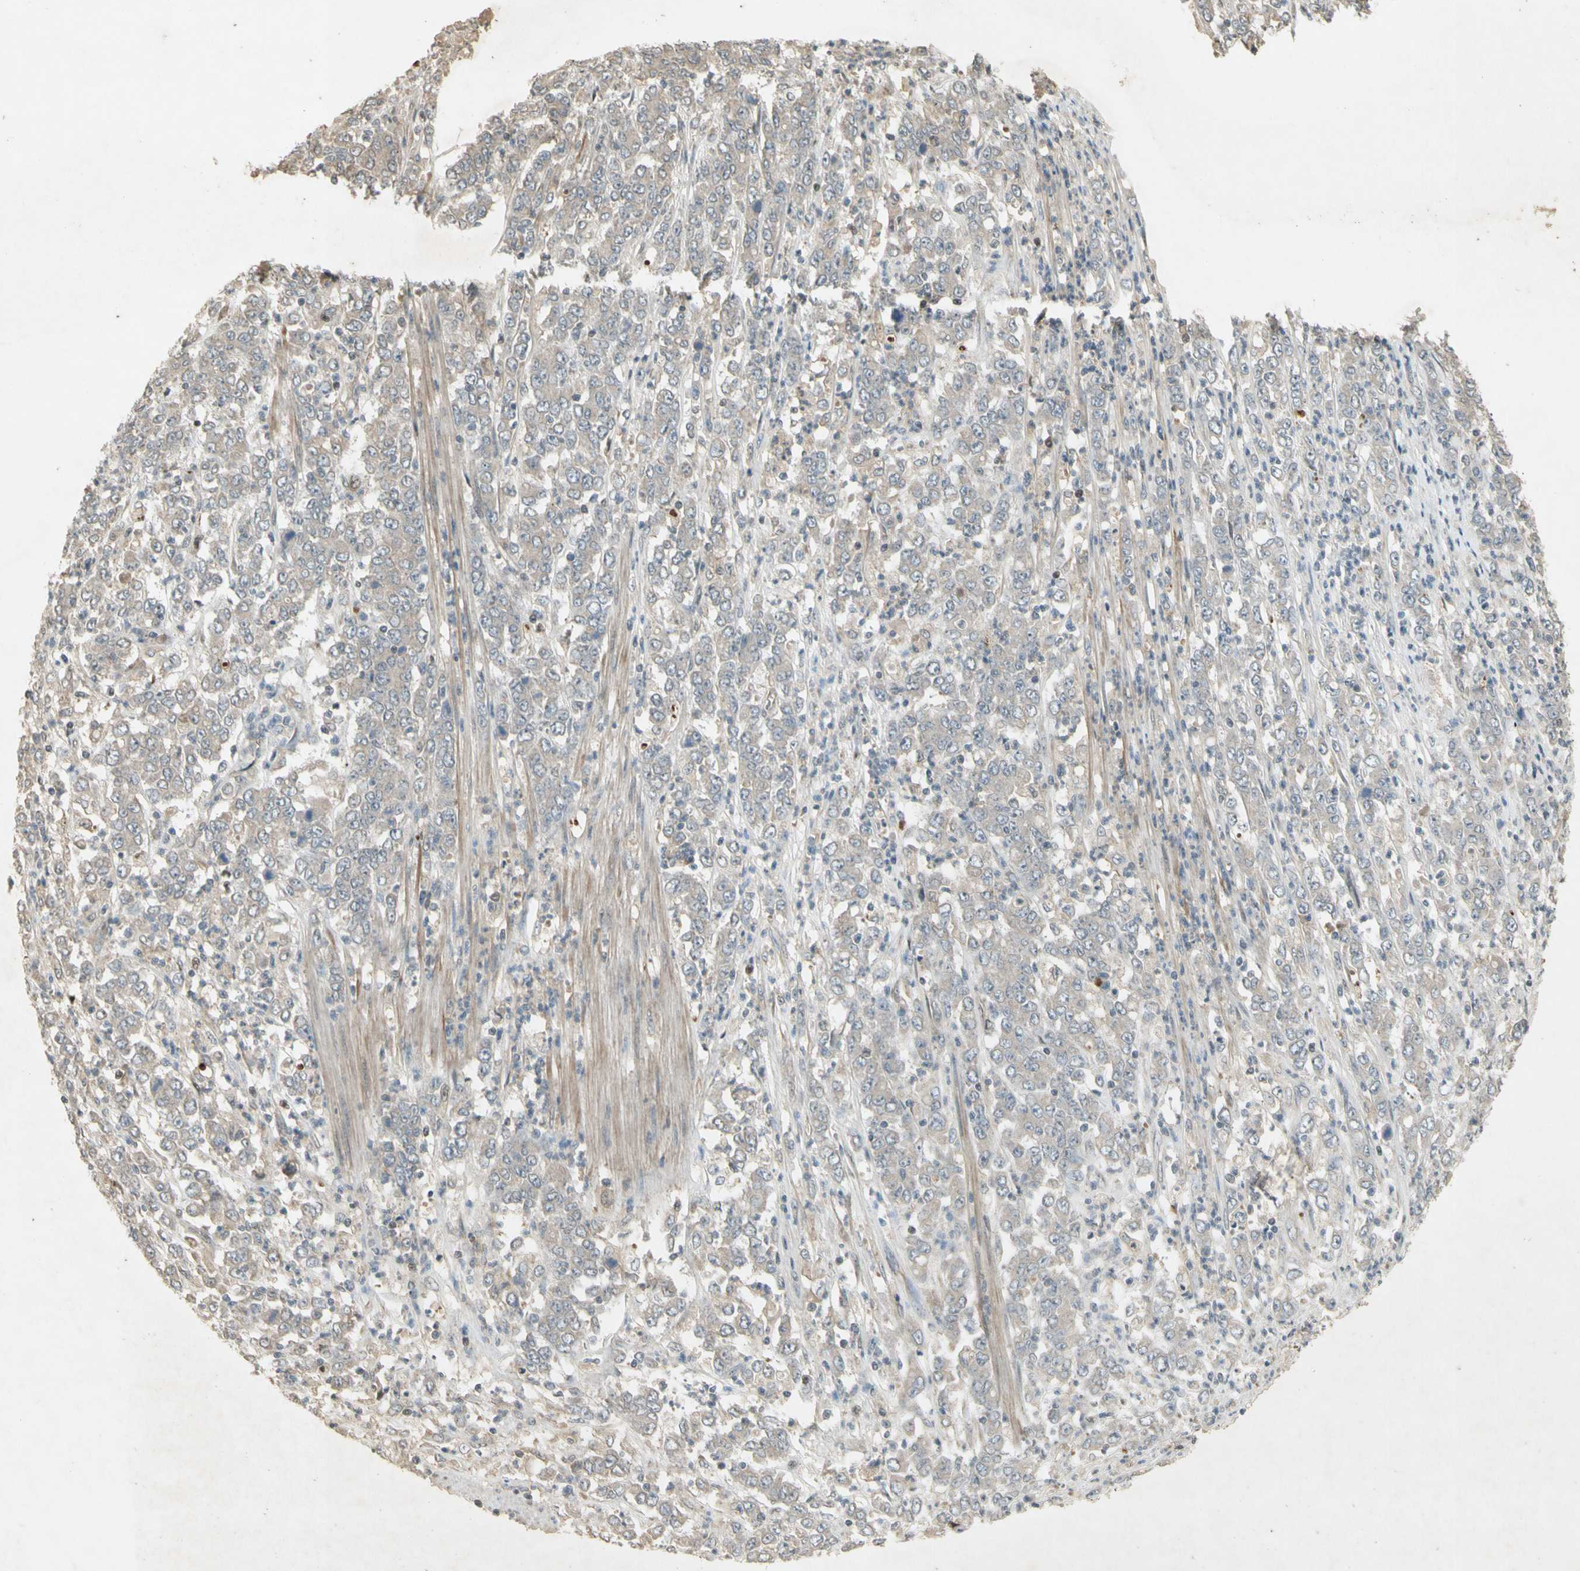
{"staining": {"intensity": "negative", "quantity": "none", "location": "none"}, "tissue": "stomach cancer", "cell_type": "Tumor cells", "image_type": "cancer", "snomed": [{"axis": "morphology", "description": "Adenocarcinoma, NOS"}, {"axis": "topography", "description": "Stomach, lower"}], "caption": "An IHC photomicrograph of stomach adenocarcinoma is shown. There is no staining in tumor cells of stomach adenocarcinoma.", "gene": "NRG4", "patient": {"sex": "female", "age": 71}}